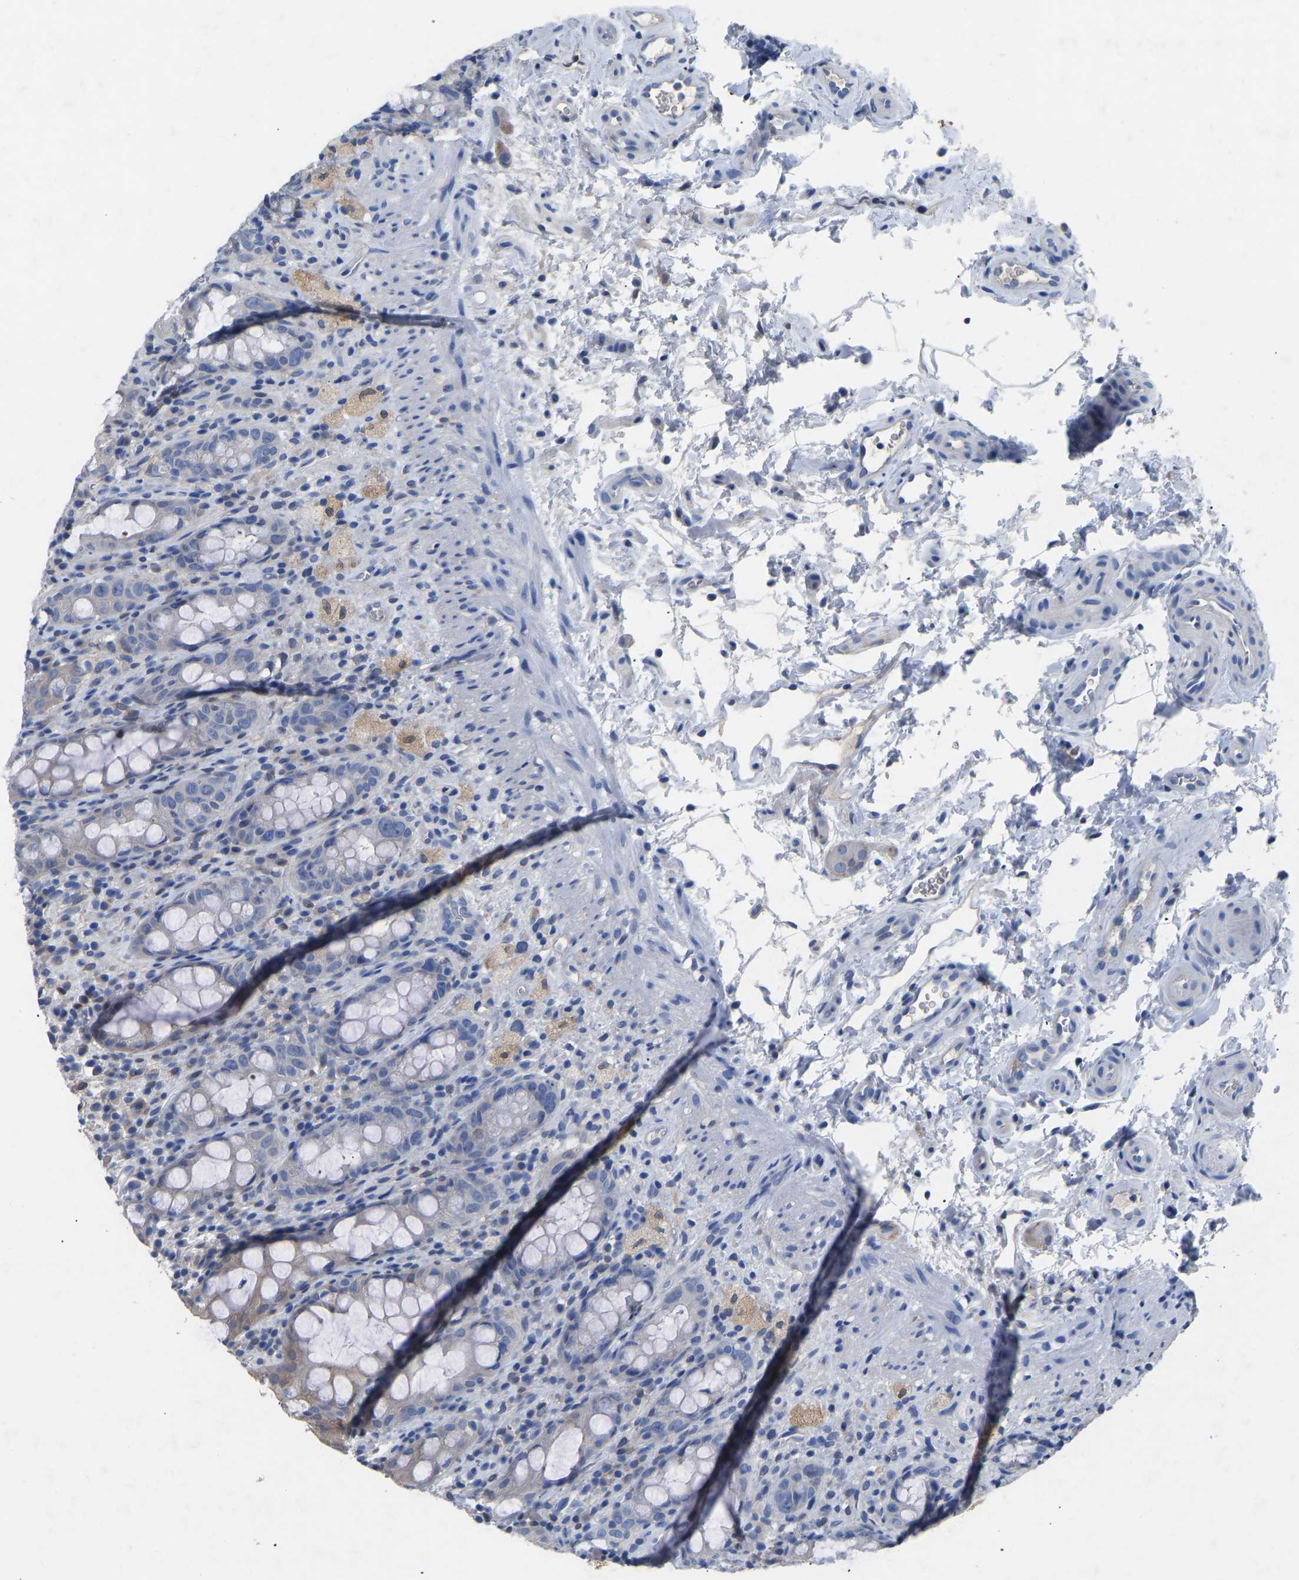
{"staining": {"intensity": "weak", "quantity": "<25%", "location": "cytoplasmic/membranous"}, "tissue": "rectum", "cell_type": "Glandular cells", "image_type": "normal", "snomed": [{"axis": "morphology", "description": "Normal tissue, NOS"}, {"axis": "topography", "description": "Rectum"}], "caption": "Immunohistochemistry (IHC) of normal rectum displays no positivity in glandular cells. (Stains: DAB IHC with hematoxylin counter stain, Microscopy: brightfield microscopy at high magnification).", "gene": "RBP1", "patient": {"sex": "male", "age": 44}}